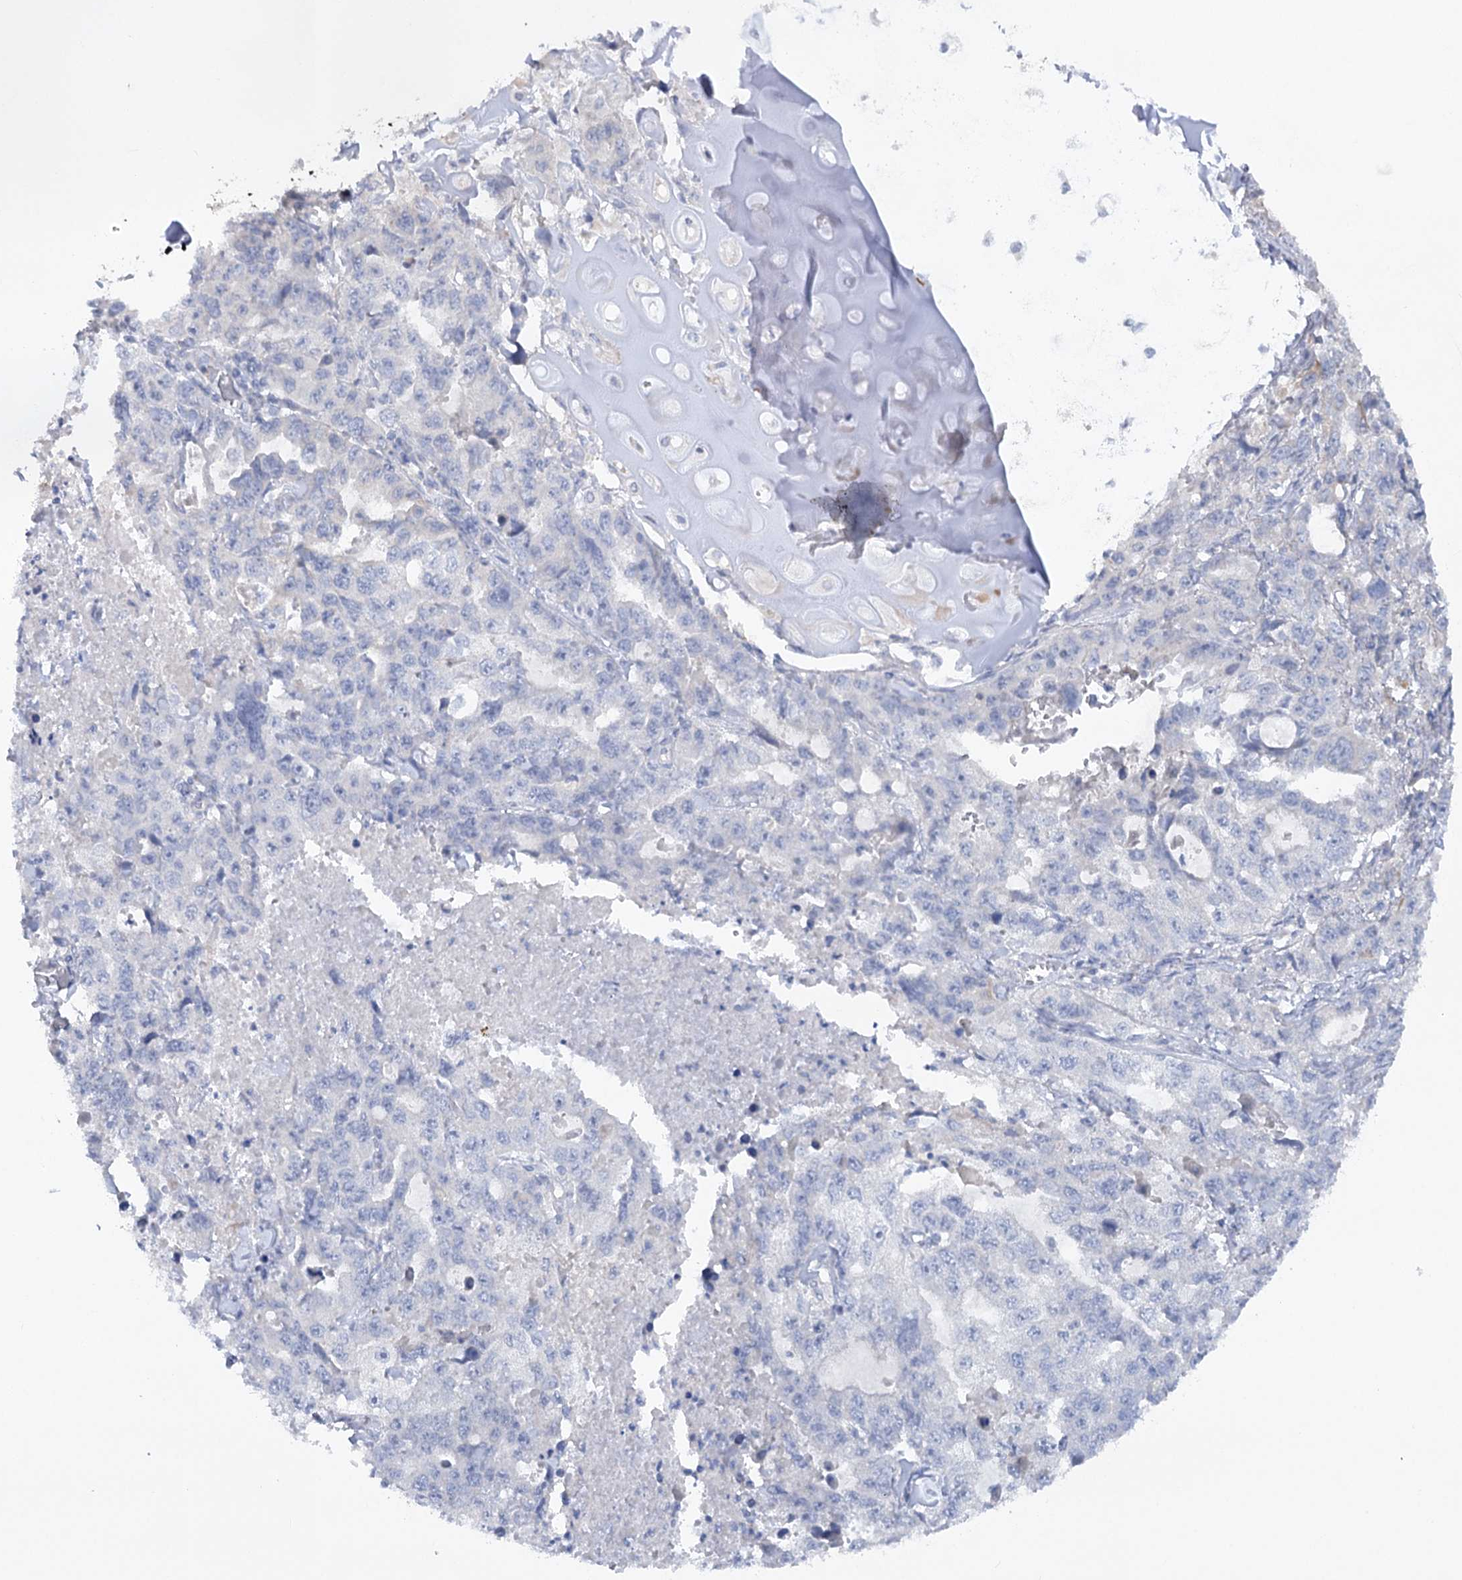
{"staining": {"intensity": "negative", "quantity": "none", "location": "none"}, "tissue": "lung cancer", "cell_type": "Tumor cells", "image_type": "cancer", "snomed": [{"axis": "morphology", "description": "Adenocarcinoma, NOS"}, {"axis": "topography", "description": "Lung"}], "caption": "Micrograph shows no protein staining in tumor cells of lung cancer tissue.", "gene": "SCN11A", "patient": {"sex": "female", "age": 51}}